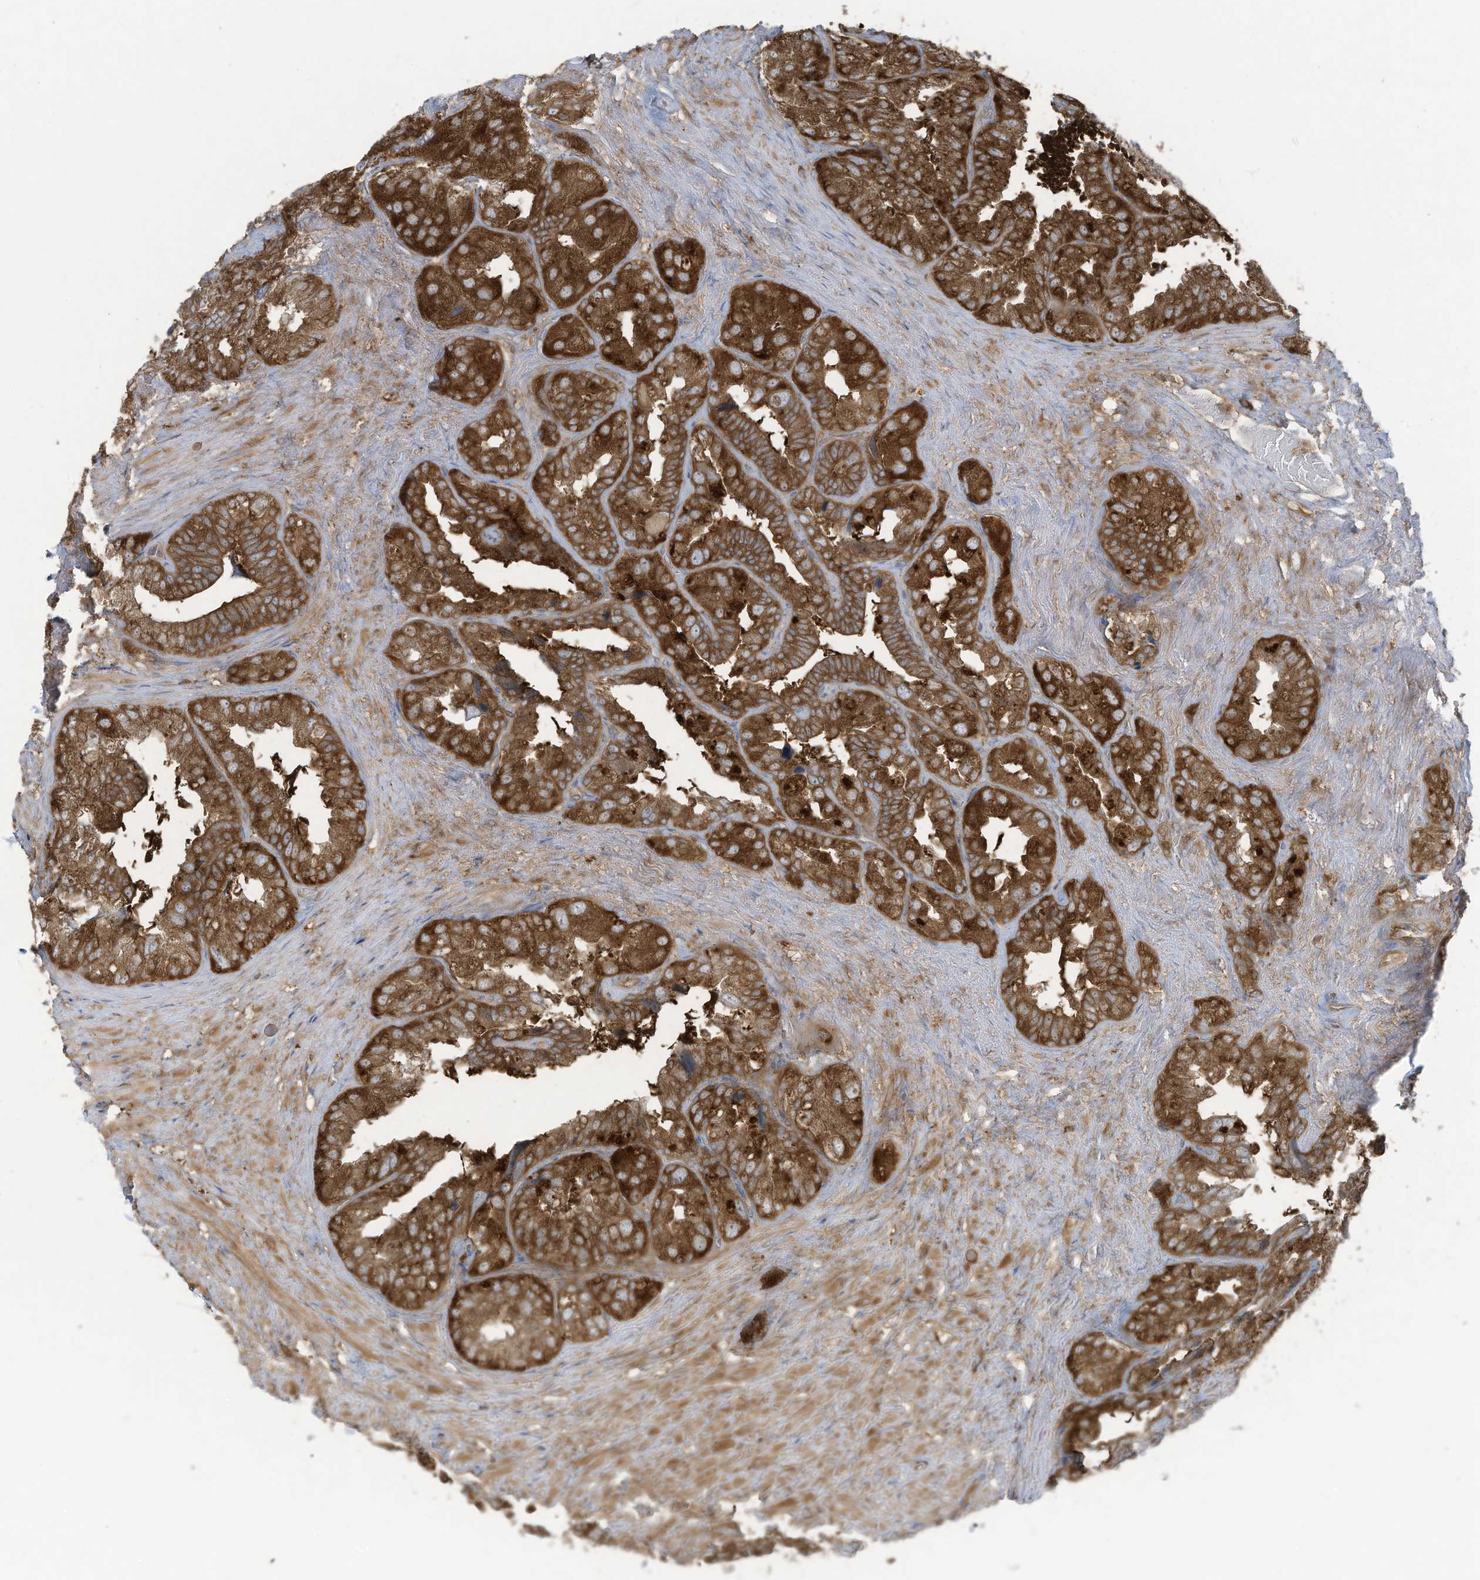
{"staining": {"intensity": "strong", "quantity": ">75%", "location": "cytoplasmic/membranous"}, "tissue": "seminal vesicle", "cell_type": "Glandular cells", "image_type": "normal", "snomed": [{"axis": "morphology", "description": "Normal tissue, NOS"}, {"axis": "topography", "description": "Seminal veicle"}, {"axis": "topography", "description": "Peripheral nerve tissue"}], "caption": "Seminal vesicle stained with immunohistochemistry demonstrates strong cytoplasmic/membranous expression in approximately >75% of glandular cells.", "gene": "OLA1", "patient": {"sex": "male", "age": 63}}